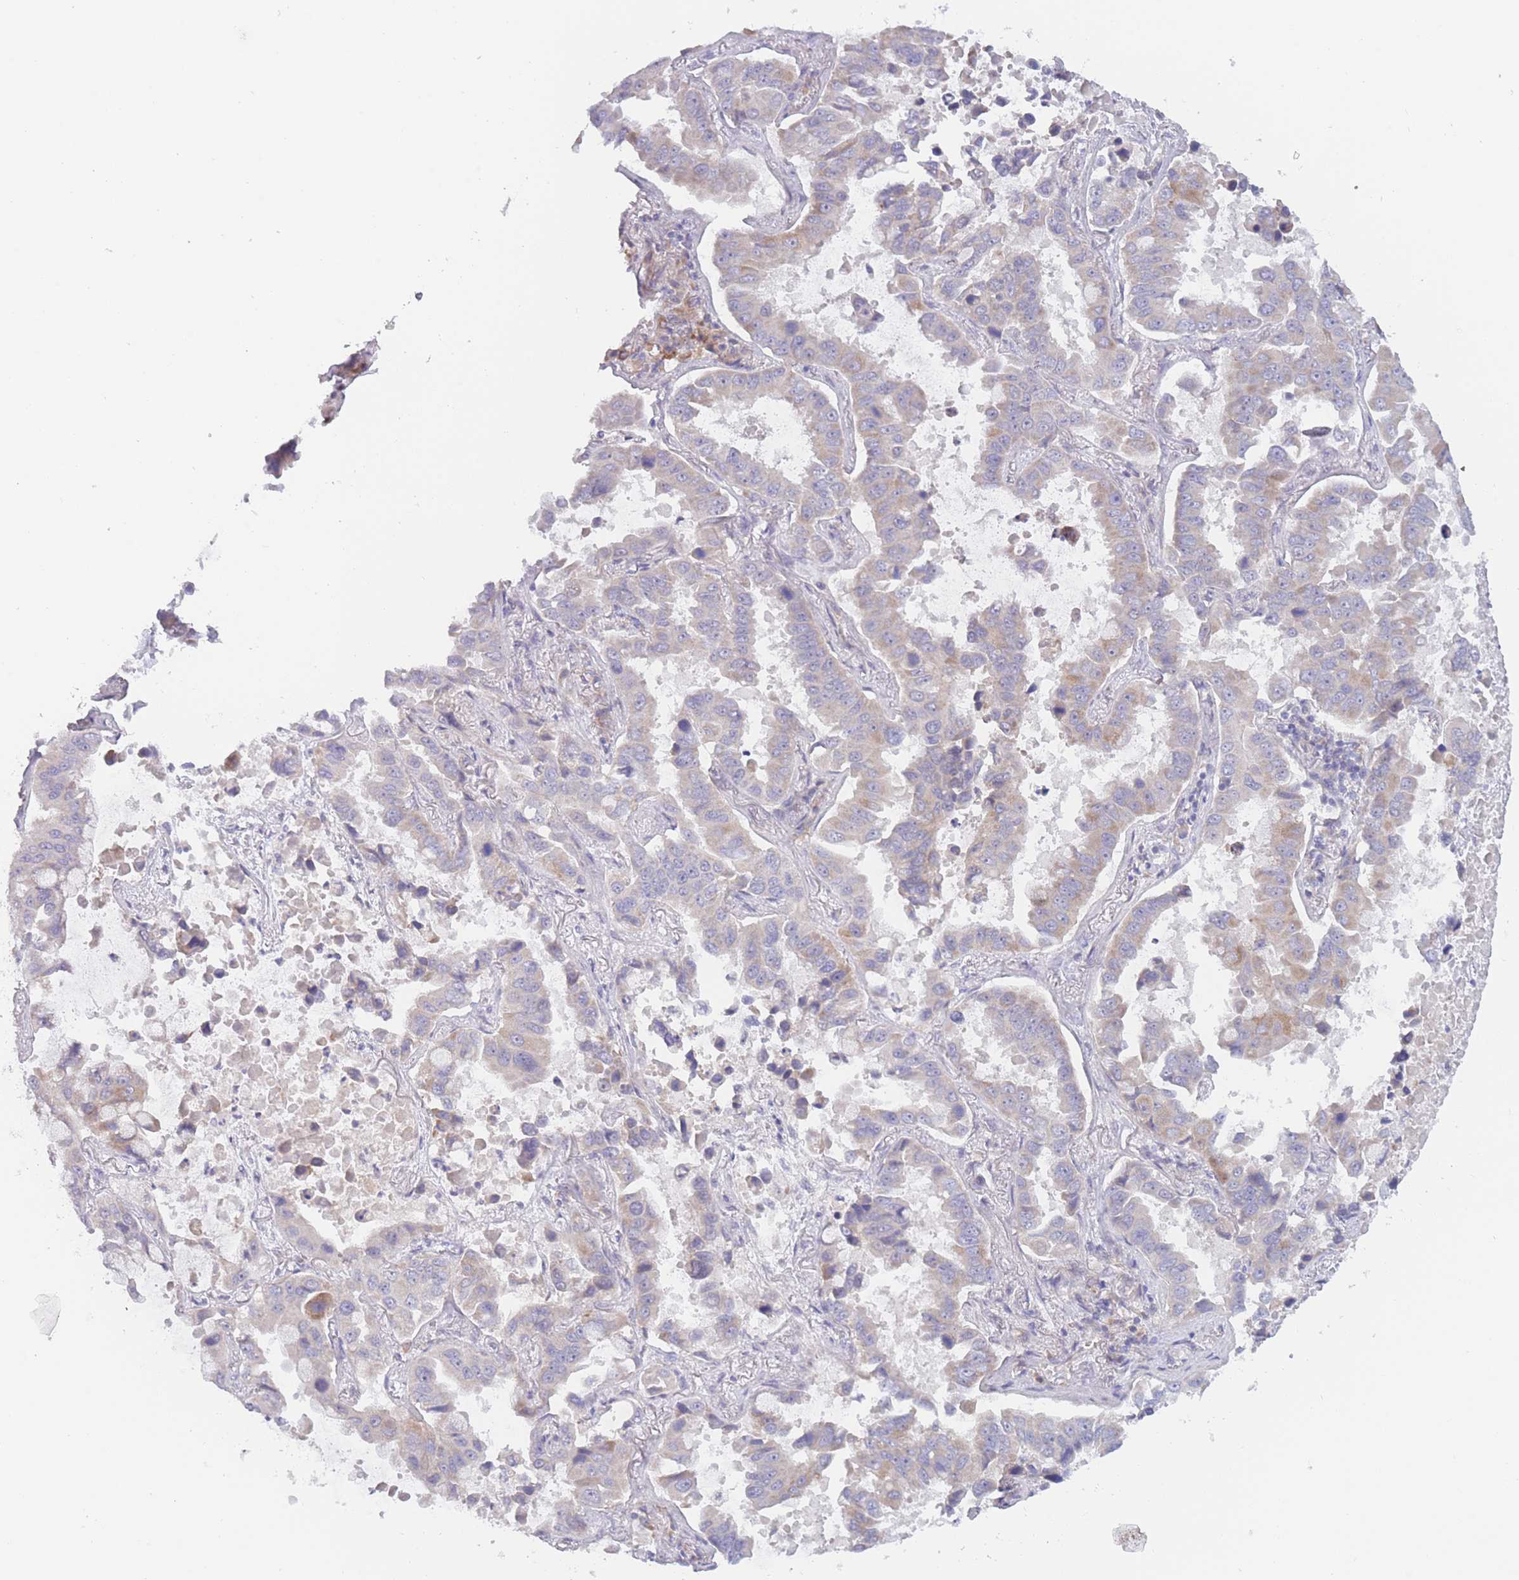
{"staining": {"intensity": "weak", "quantity": "<25%", "location": "cytoplasmic/membranous"}, "tissue": "lung cancer", "cell_type": "Tumor cells", "image_type": "cancer", "snomed": [{"axis": "morphology", "description": "Adenocarcinoma, NOS"}, {"axis": "topography", "description": "Lung"}], "caption": "IHC photomicrograph of adenocarcinoma (lung) stained for a protein (brown), which exhibits no positivity in tumor cells. (IHC, brightfield microscopy, high magnification).", "gene": "FAM227B", "patient": {"sex": "male", "age": 64}}